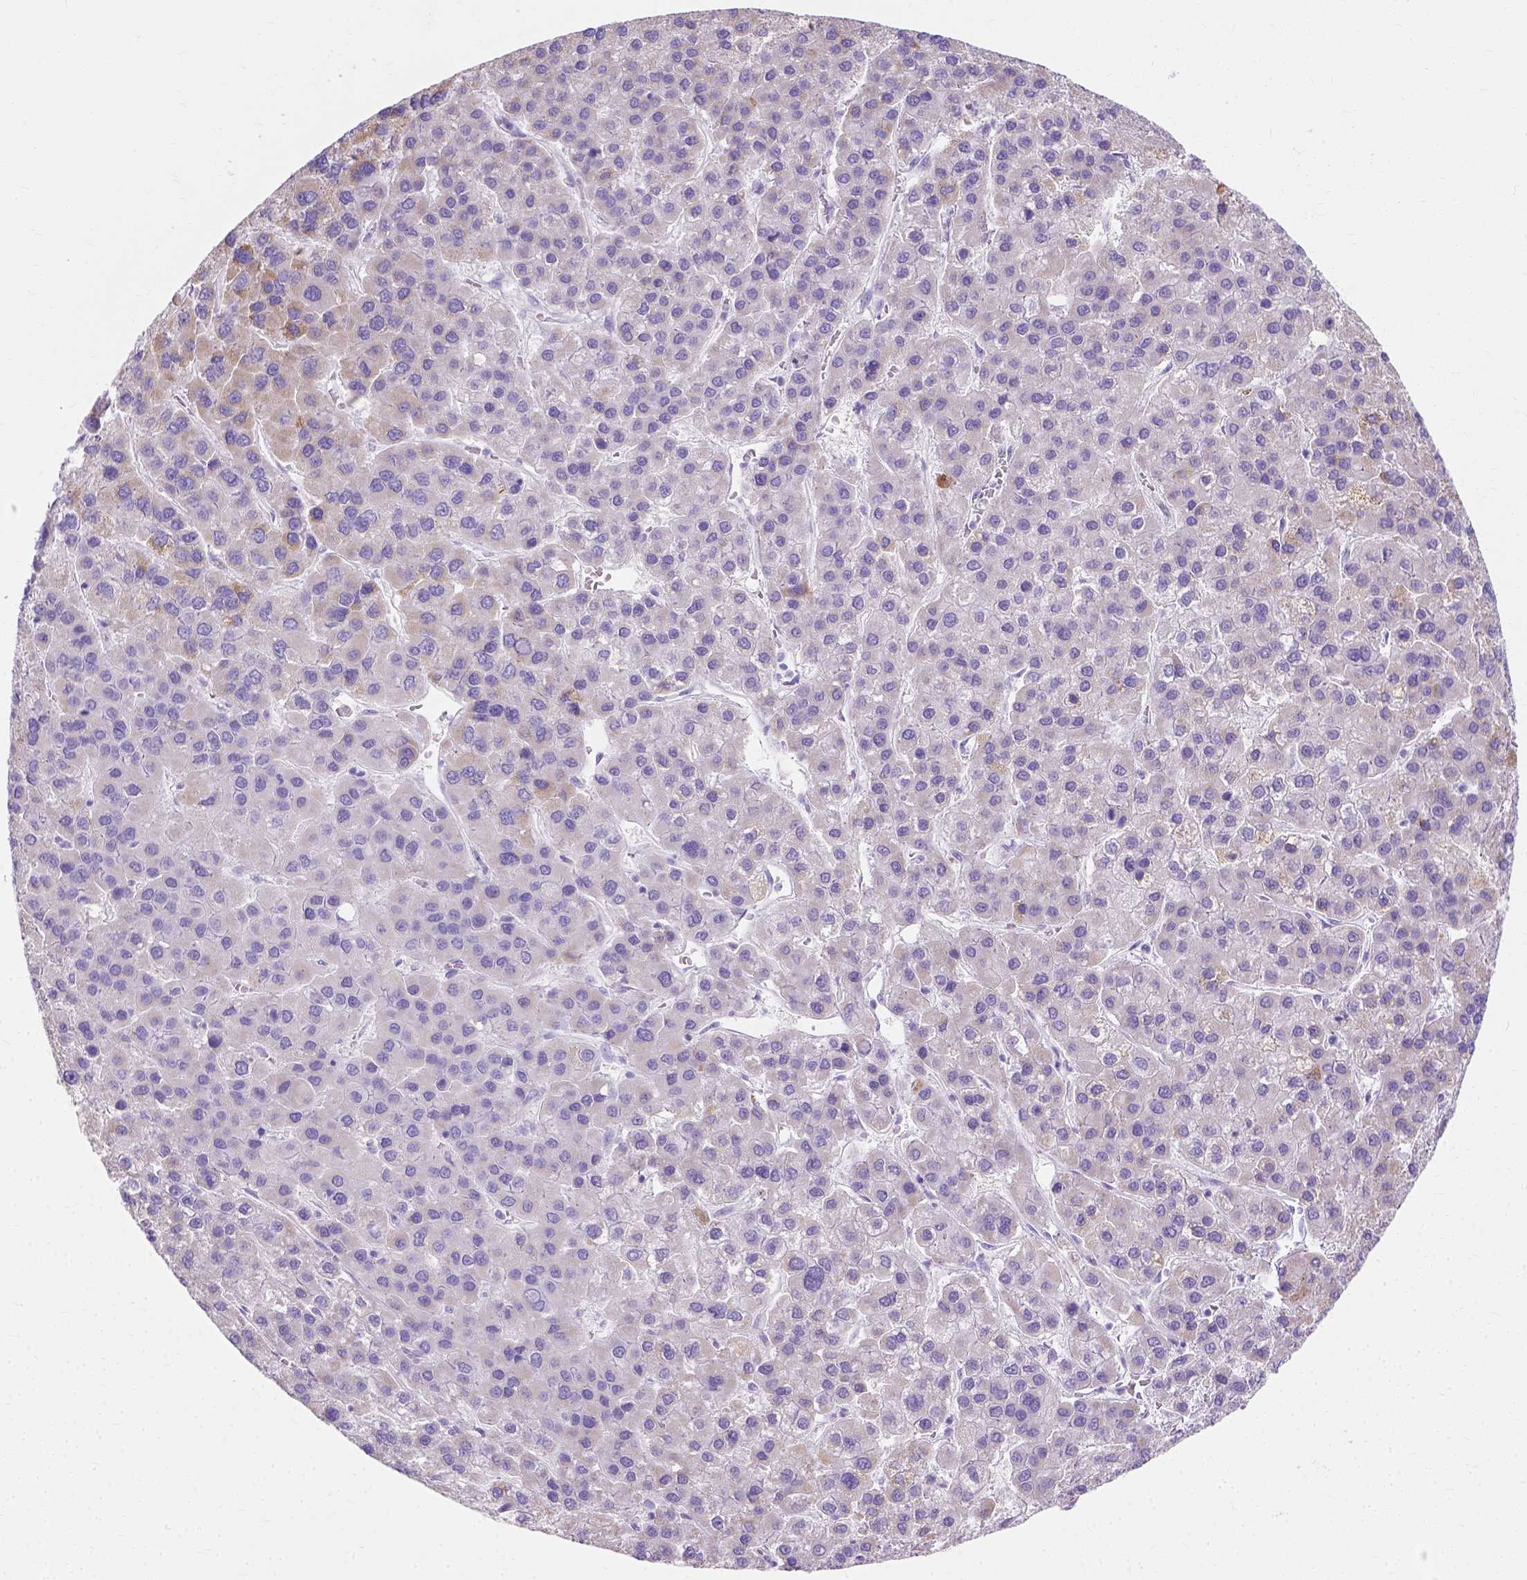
{"staining": {"intensity": "moderate", "quantity": "<25%", "location": "cytoplasmic/membranous"}, "tissue": "liver cancer", "cell_type": "Tumor cells", "image_type": "cancer", "snomed": [{"axis": "morphology", "description": "Carcinoma, Hepatocellular, NOS"}, {"axis": "topography", "description": "Liver"}], "caption": "Brown immunohistochemical staining in hepatocellular carcinoma (liver) demonstrates moderate cytoplasmic/membranous positivity in about <25% of tumor cells.", "gene": "MYH15", "patient": {"sex": "female", "age": 41}}